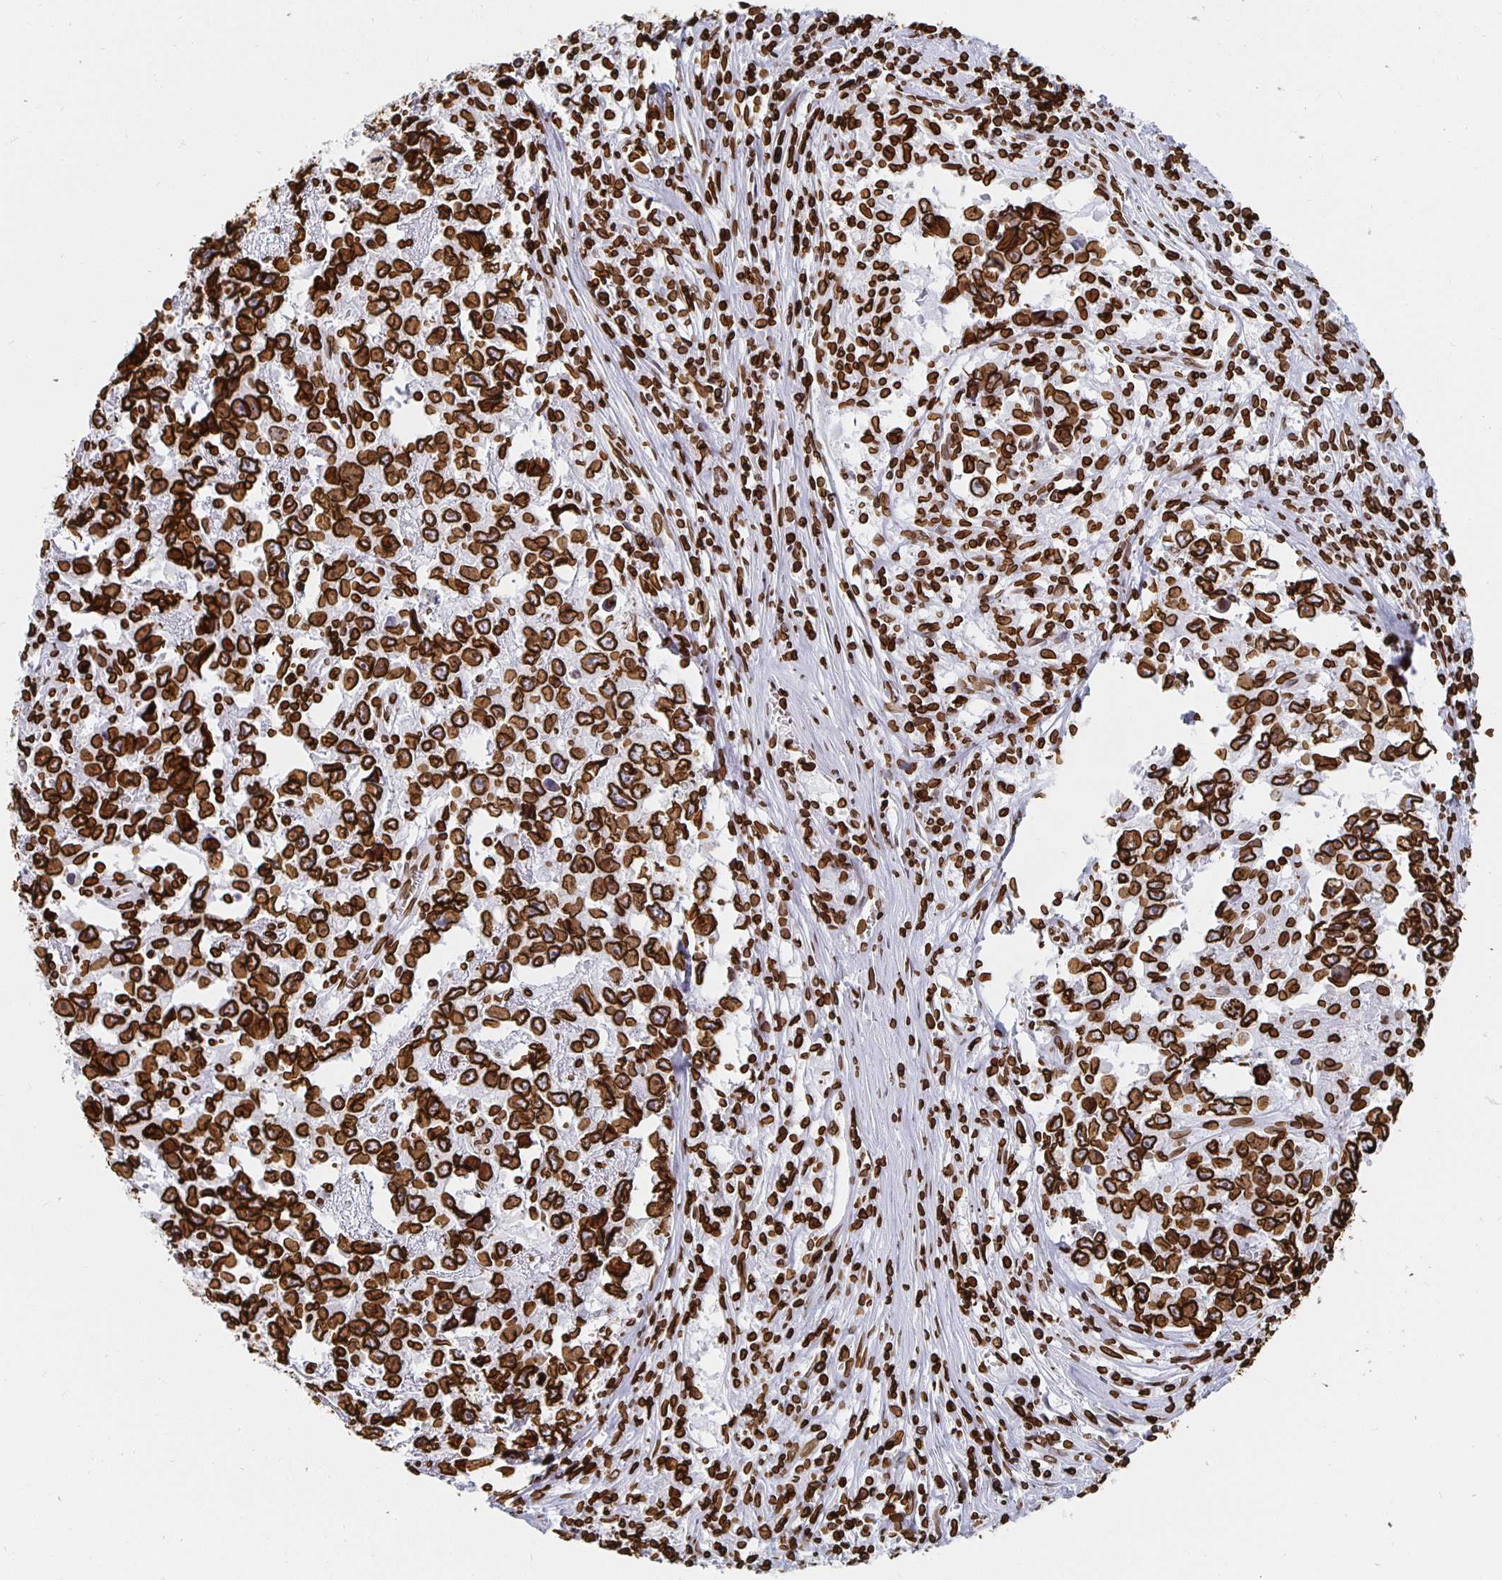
{"staining": {"intensity": "strong", "quantity": ">75%", "location": "cytoplasmic/membranous,nuclear"}, "tissue": "testis cancer", "cell_type": "Tumor cells", "image_type": "cancer", "snomed": [{"axis": "morphology", "description": "Carcinoma, Embryonal, NOS"}, {"axis": "topography", "description": "Testis"}], "caption": "This is a photomicrograph of immunohistochemistry (IHC) staining of testis cancer (embryonal carcinoma), which shows strong expression in the cytoplasmic/membranous and nuclear of tumor cells.", "gene": "LMNB1", "patient": {"sex": "male", "age": 22}}